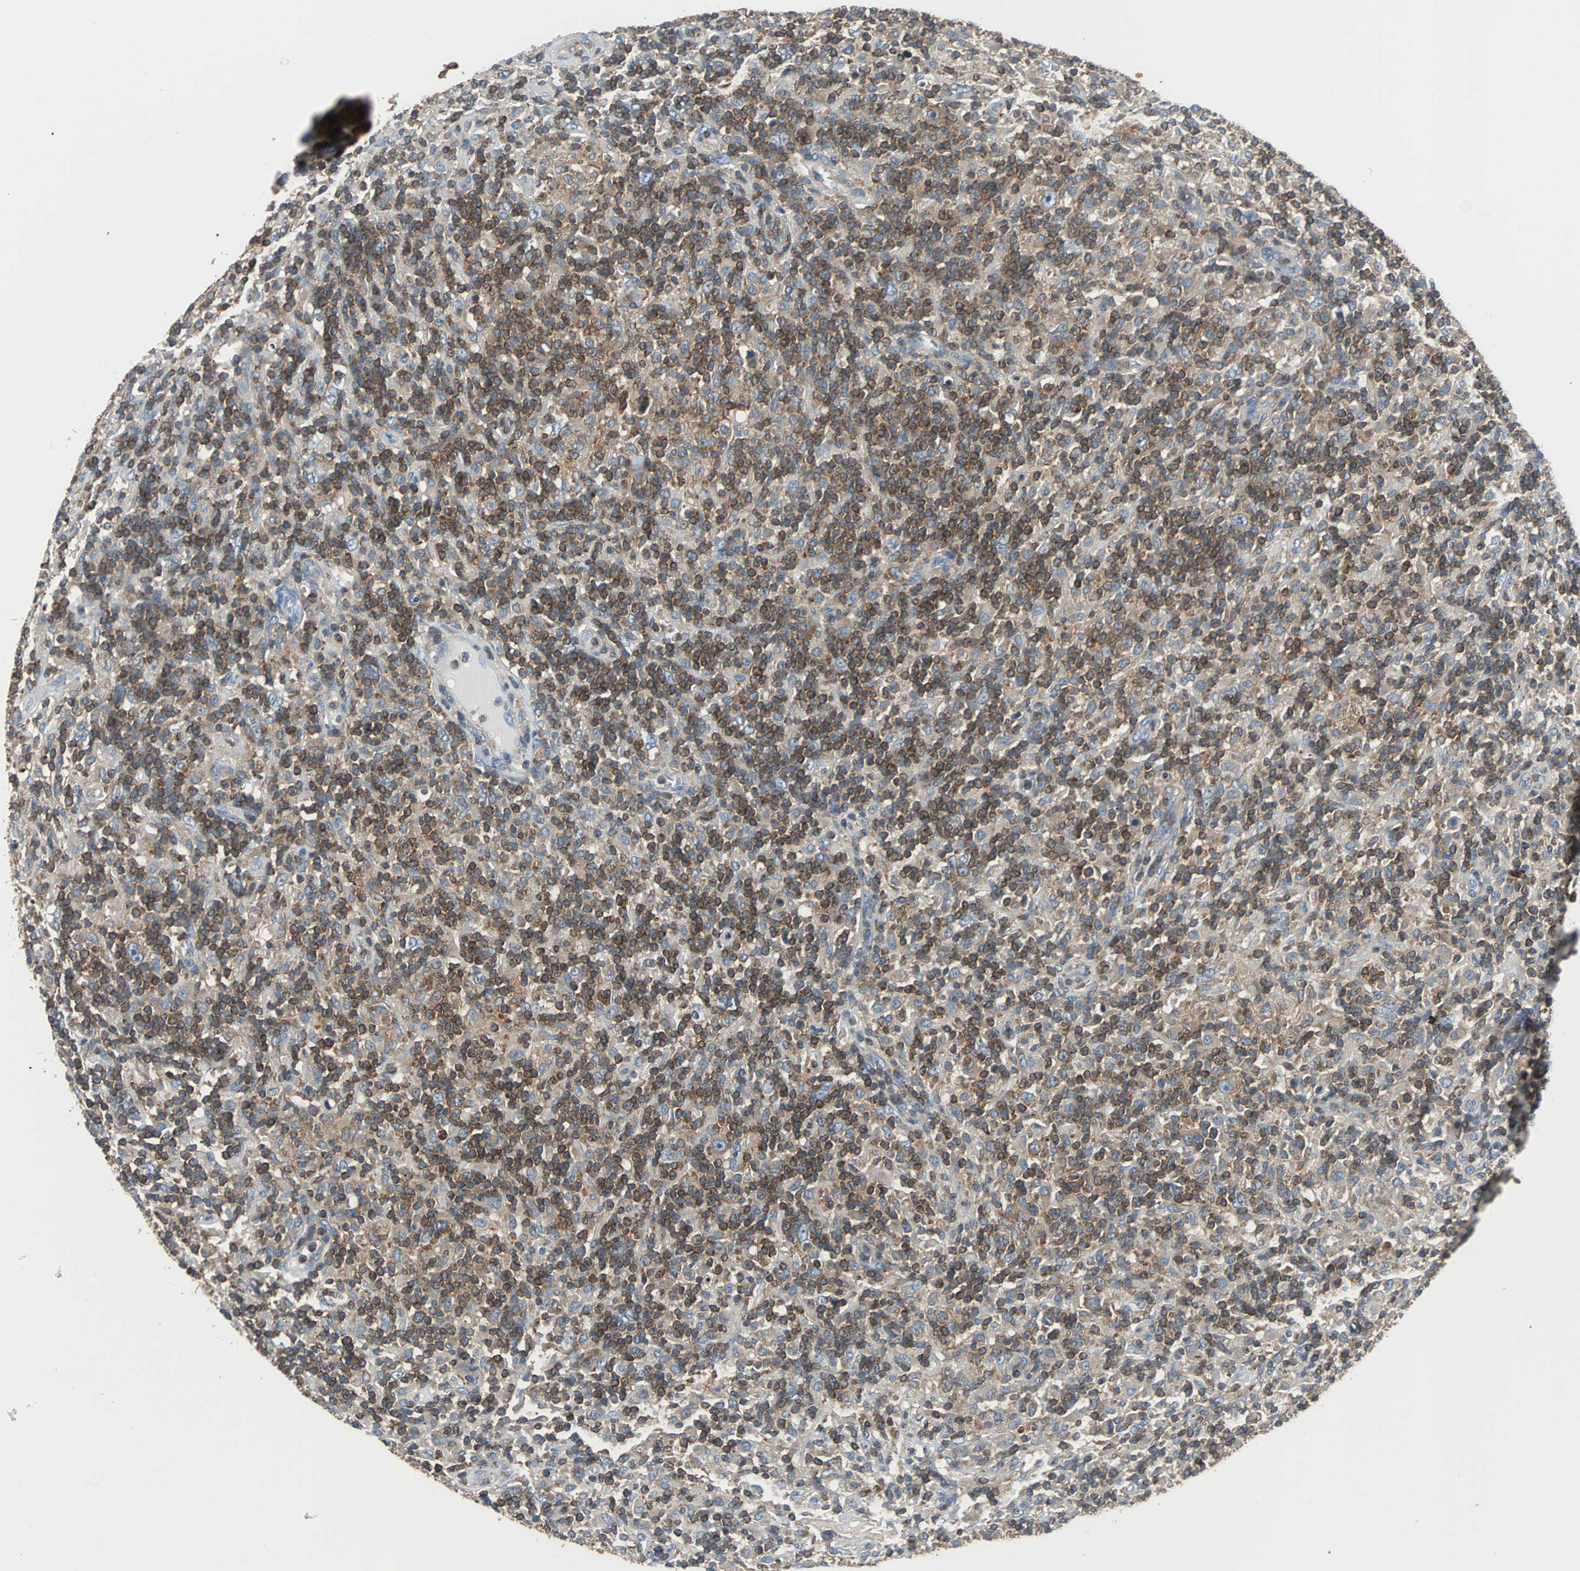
{"staining": {"intensity": "moderate", "quantity": ">75%", "location": "cytoplasmic/membranous"}, "tissue": "lymphoma", "cell_type": "Tumor cells", "image_type": "cancer", "snomed": [{"axis": "morphology", "description": "Hodgkin's disease, NOS"}, {"axis": "topography", "description": "Lymph node"}], "caption": "Immunohistochemical staining of human Hodgkin's disease exhibits moderate cytoplasmic/membranous protein expression in about >75% of tumor cells. The staining was performed using DAB, with brown indicating positive protein expression. Nuclei are stained blue with hematoxylin.", "gene": "TSC22D4", "patient": {"sex": "male", "age": 70}}